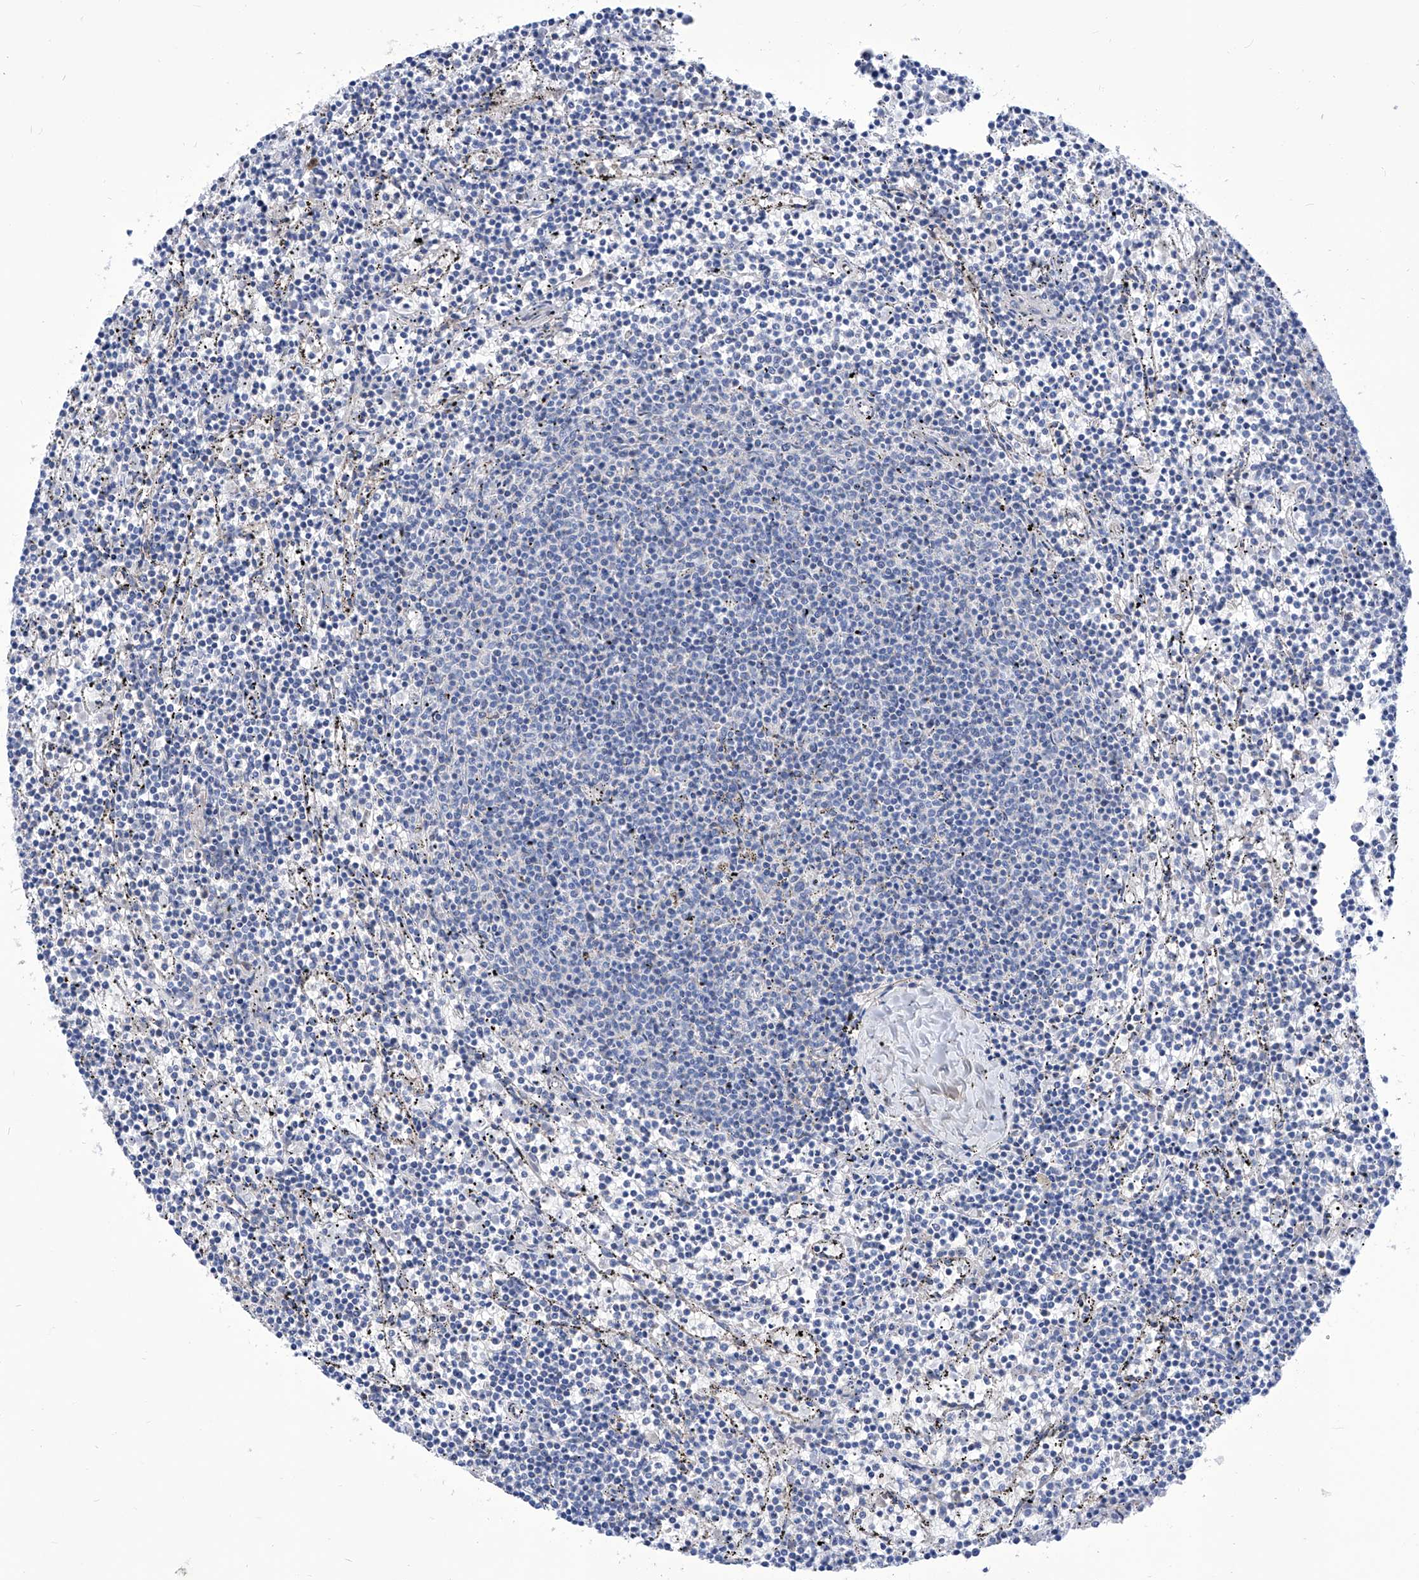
{"staining": {"intensity": "negative", "quantity": "none", "location": "none"}, "tissue": "lymphoma", "cell_type": "Tumor cells", "image_type": "cancer", "snomed": [{"axis": "morphology", "description": "Malignant lymphoma, non-Hodgkin's type, Low grade"}, {"axis": "topography", "description": "Spleen"}], "caption": "The immunohistochemistry image has no significant staining in tumor cells of malignant lymphoma, non-Hodgkin's type (low-grade) tissue.", "gene": "SRBD1", "patient": {"sex": "female", "age": 50}}